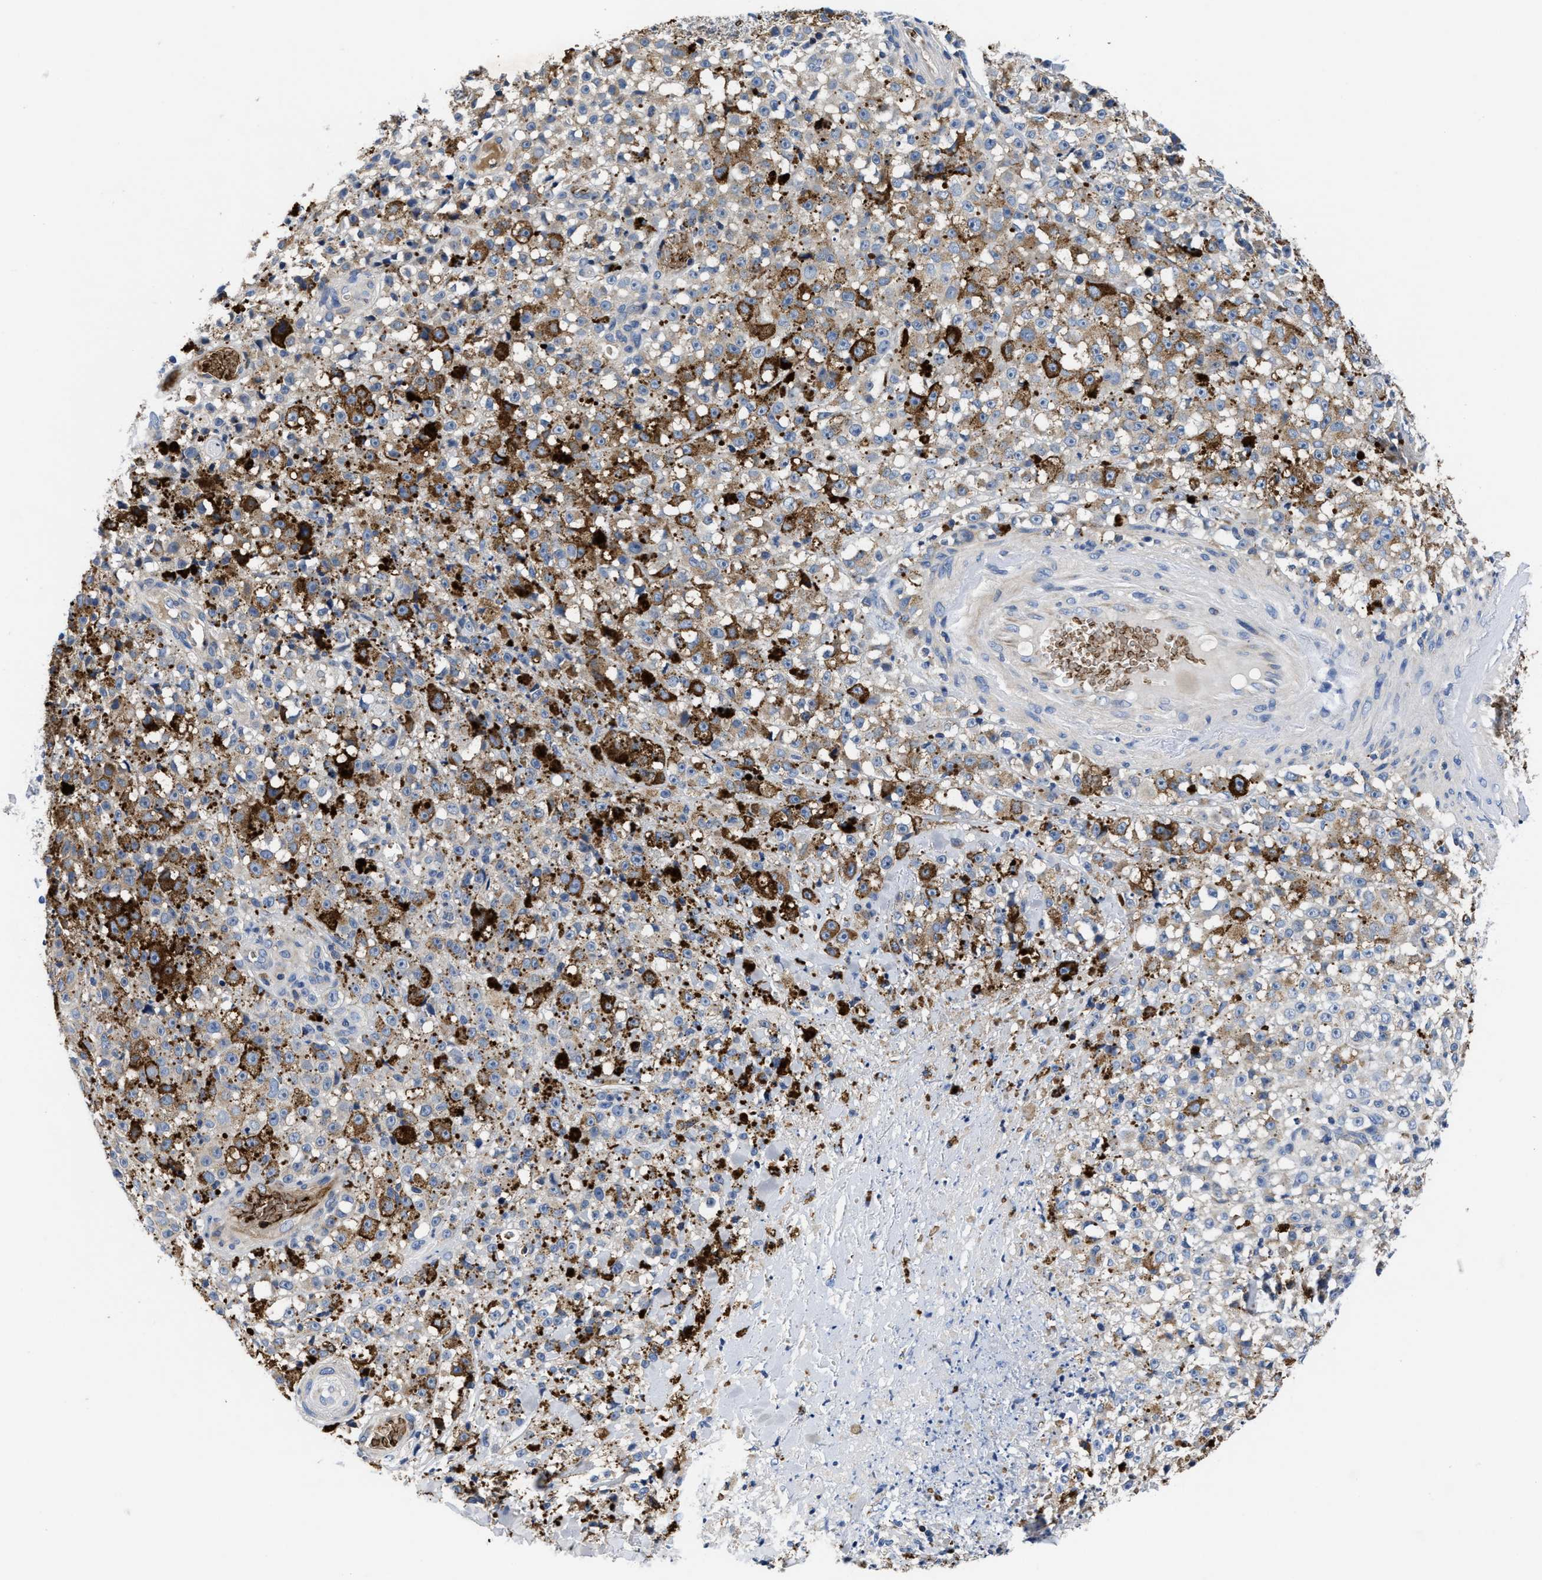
{"staining": {"intensity": "moderate", "quantity": "25%-75%", "location": "cytoplasmic/membranous"}, "tissue": "melanoma", "cell_type": "Tumor cells", "image_type": "cancer", "snomed": [{"axis": "morphology", "description": "Malignant melanoma, NOS"}, {"axis": "topography", "description": "Skin"}], "caption": "Malignant melanoma stained with DAB immunohistochemistry (IHC) demonstrates medium levels of moderate cytoplasmic/membranous expression in about 25%-75% of tumor cells.", "gene": "PHLPP1", "patient": {"sex": "female", "age": 82}}